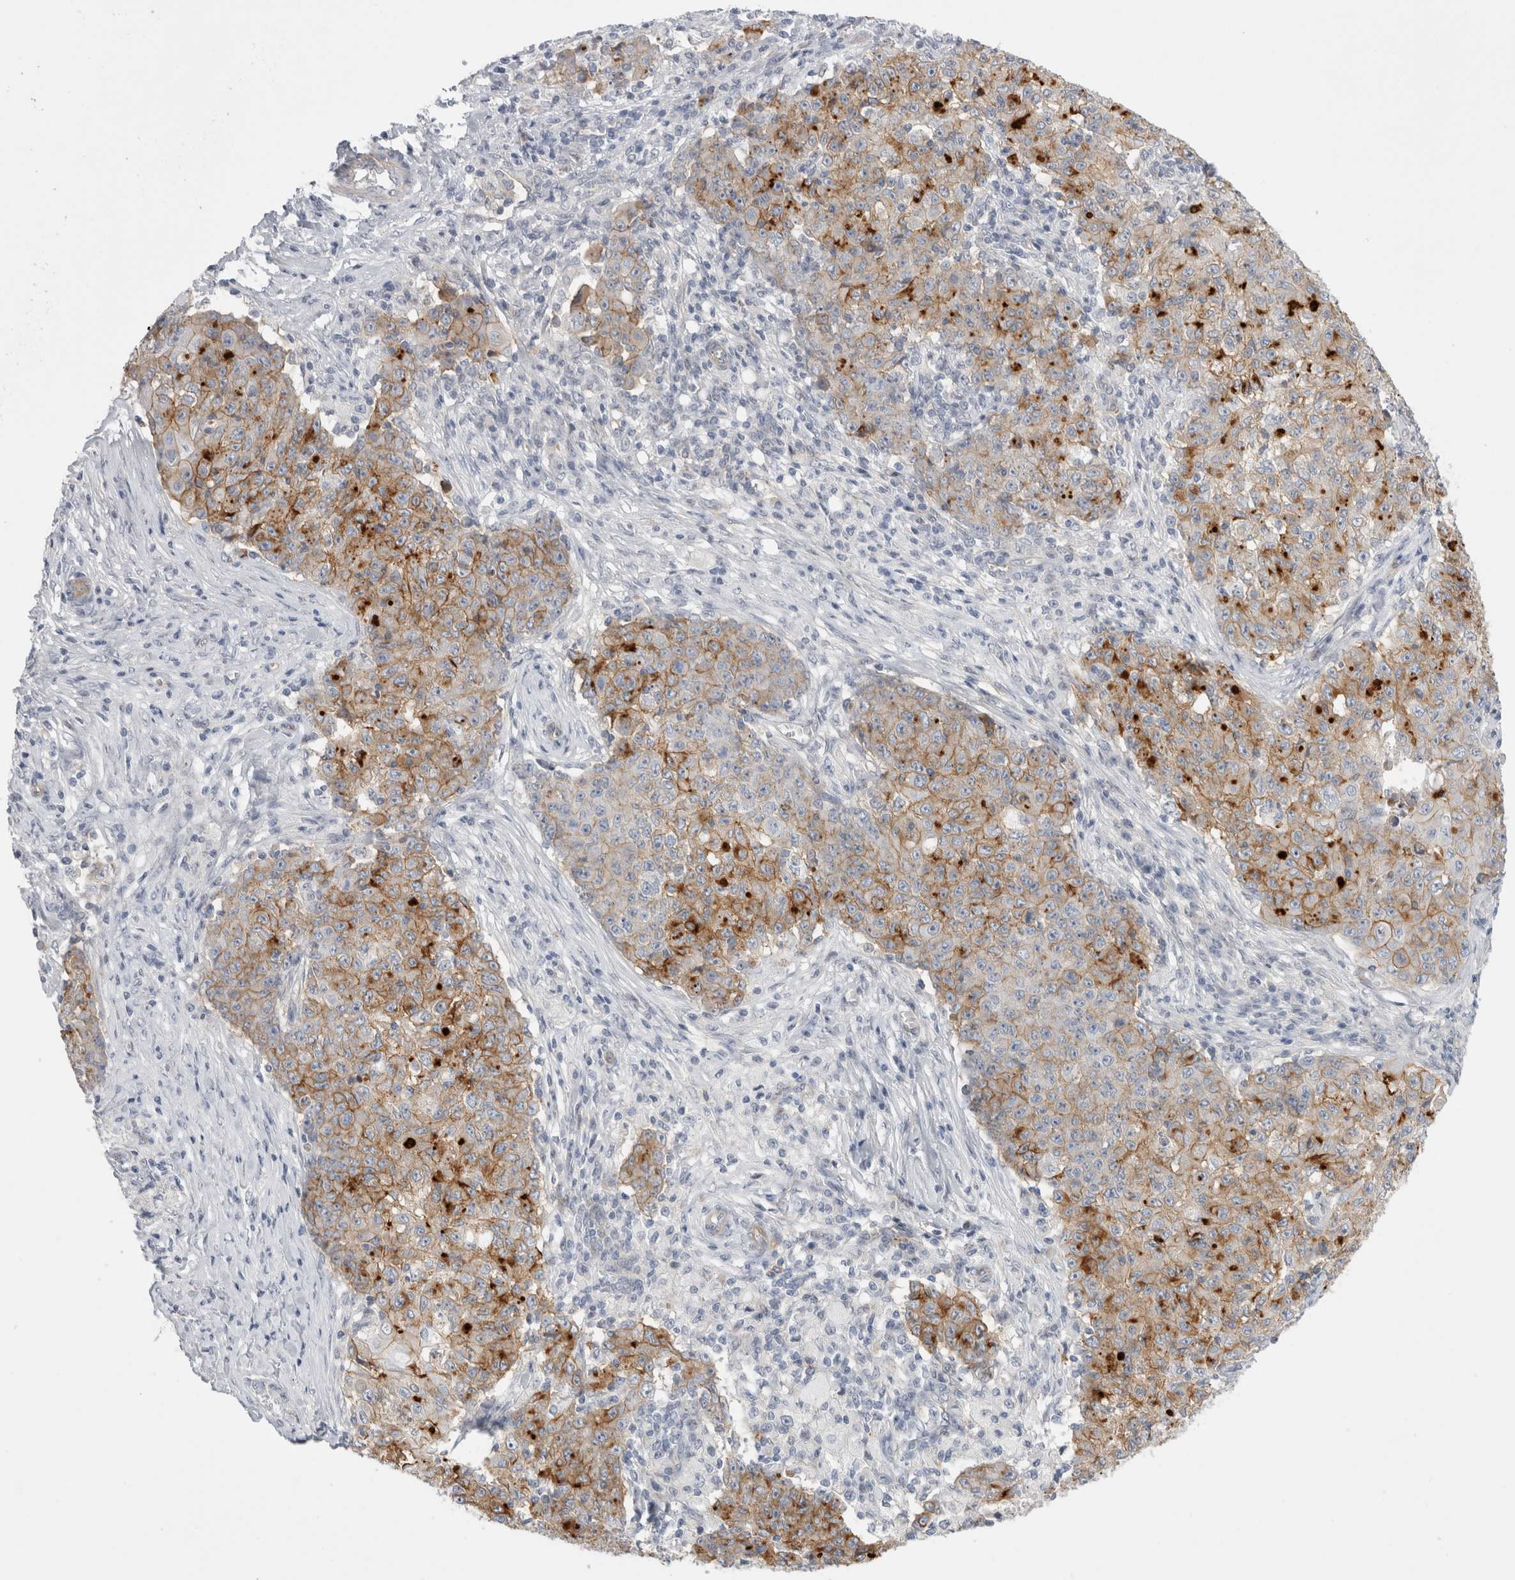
{"staining": {"intensity": "moderate", "quantity": ">75%", "location": "cytoplasmic/membranous"}, "tissue": "ovarian cancer", "cell_type": "Tumor cells", "image_type": "cancer", "snomed": [{"axis": "morphology", "description": "Carcinoma, endometroid"}, {"axis": "topography", "description": "Ovary"}], "caption": "A medium amount of moderate cytoplasmic/membranous expression is appreciated in about >75% of tumor cells in ovarian endometroid carcinoma tissue. (Stains: DAB (3,3'-diaminobenzidine) in brown, nuclei in blue, Microscopy: brightfield microscopy at high magnification).", "gene": "VANGL1", "patient": {"sex": "female", "age": 42}}